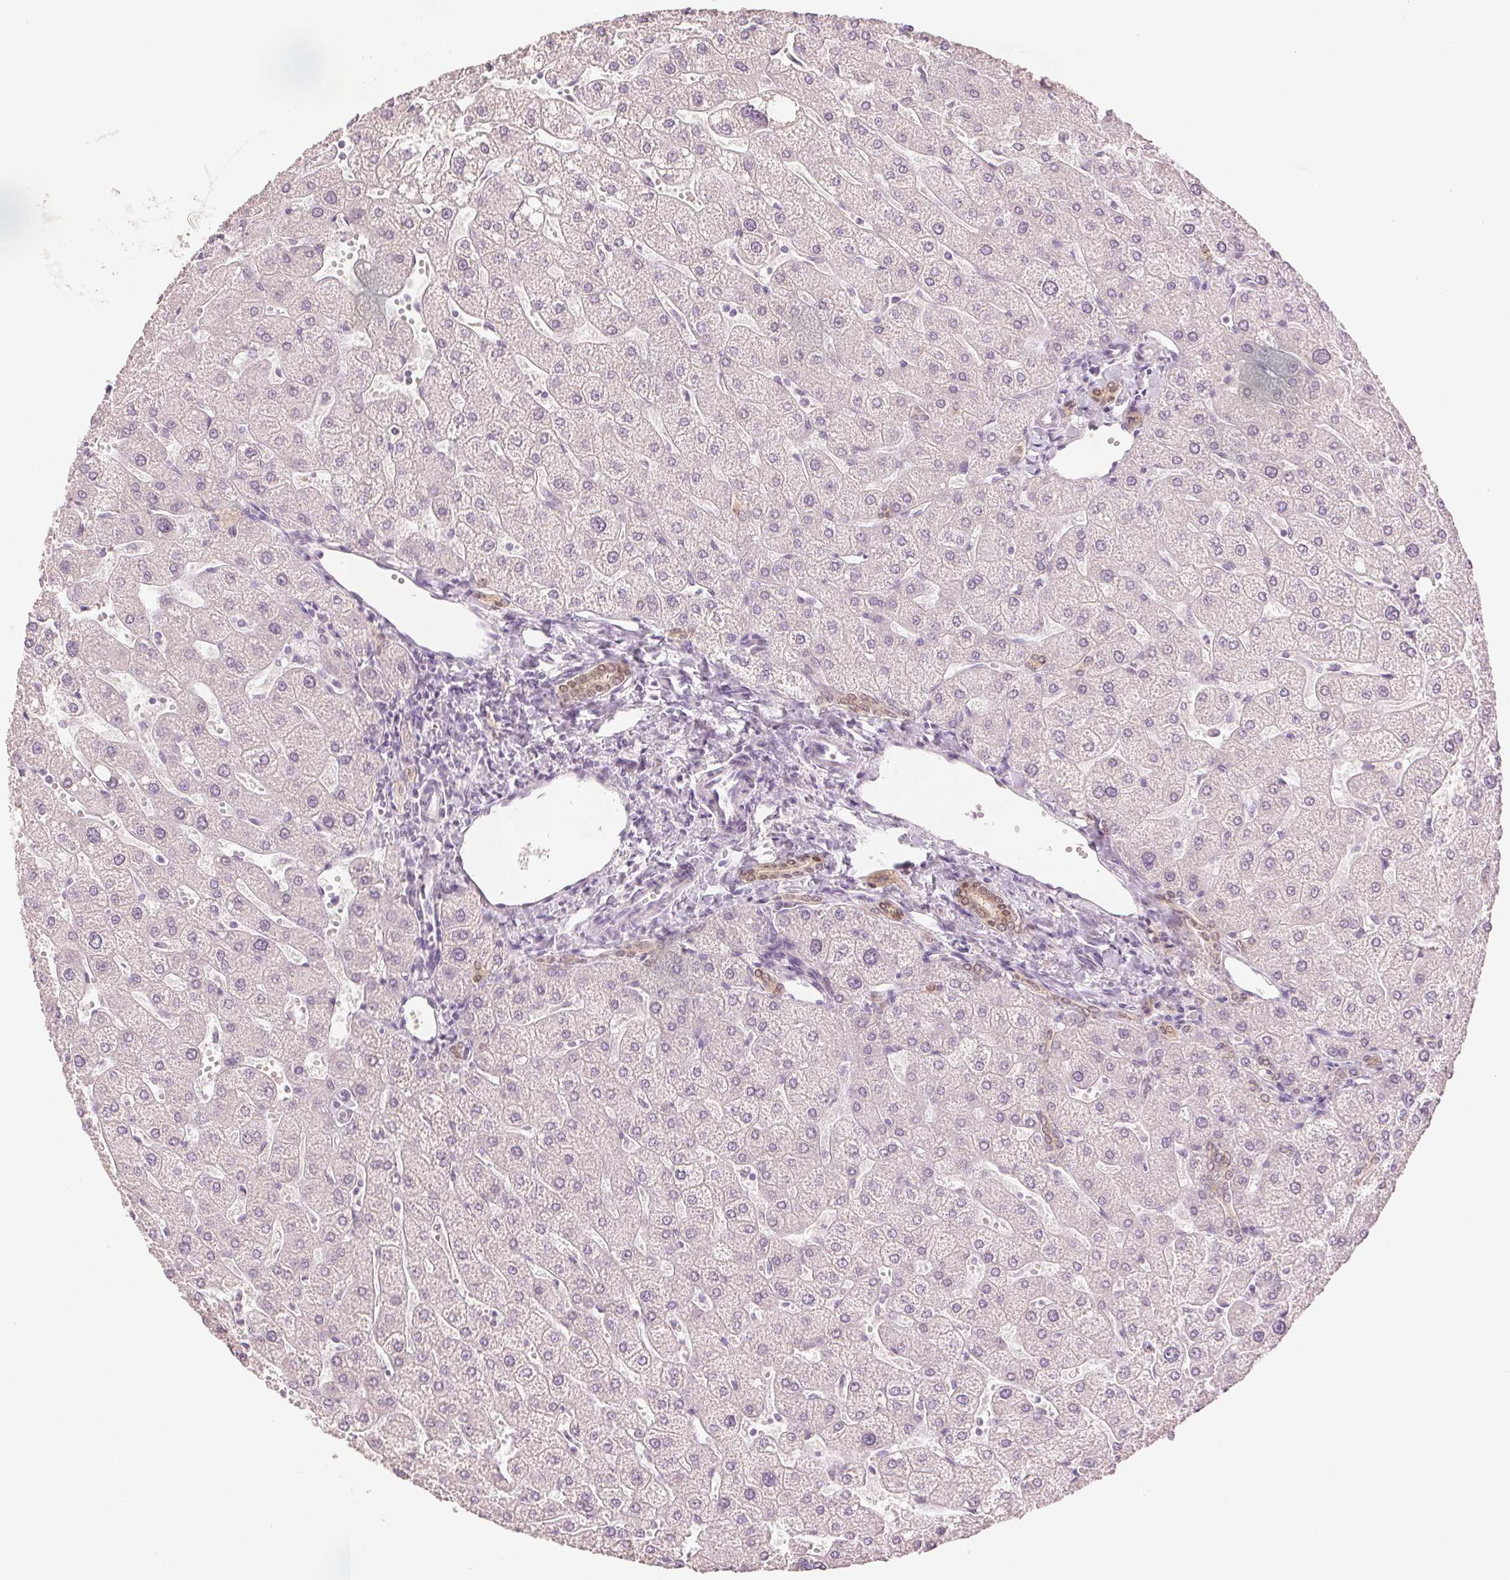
{"staining": {"intensity": "weak", "quantity": ">75%", "location": "nuclear"}, "tissue": "liver", "cell_type": "Cholangiocytes", "image_type": "normal", "snomed": [{"axis": "morphology", "description": "Normal tissue, NOS"}, {"axis": "topography", "description": "Liver"}], "caption": "Cholangiocytes show low levels of weak nuclear expression in approximately >75% of cells in benign human liver.", "gene": "SCGN", "patient": {"sex": "male", "age": 67}}